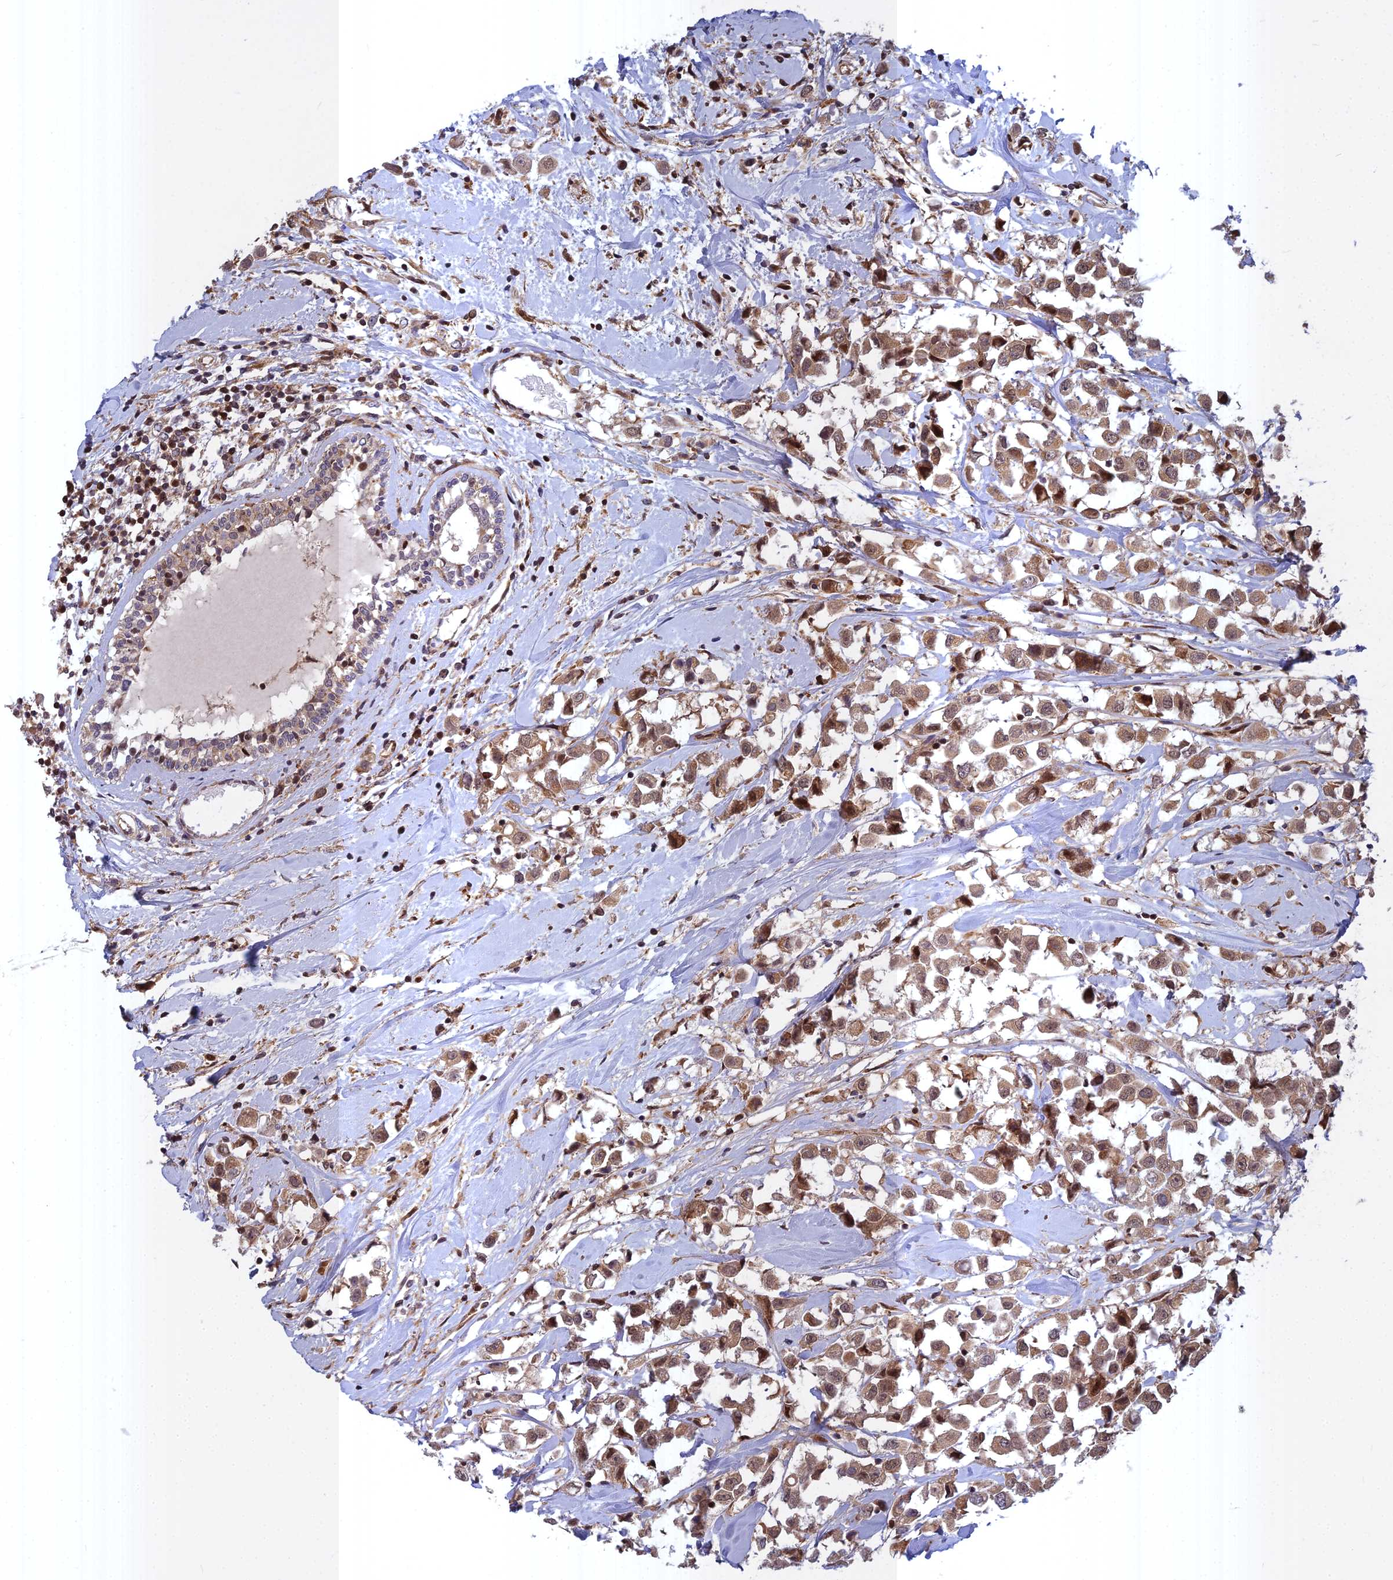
{"staining": {"intensity": "moderate", "quantity": ">75%", "location": "cytoplasmic/membranous,nuclear"}, "tissue": "breast cancer", "cell_type": "Tumor cells", "image_type": "cancer", "snomed": [{"axis": "morphology", "description": "Duct carcinoma"}, {"axis": "topography", "description": "Breast"}], "caption": "Intraductal carcinoma (breast) tissue exhibits moderate cytoplasmic/membranous and nuclear expression in approximately >75% of tumor cells, visualized by immunohistochemistry.", "gene": "COMMD2", "patient": {"sex": "female", "age": 61}}